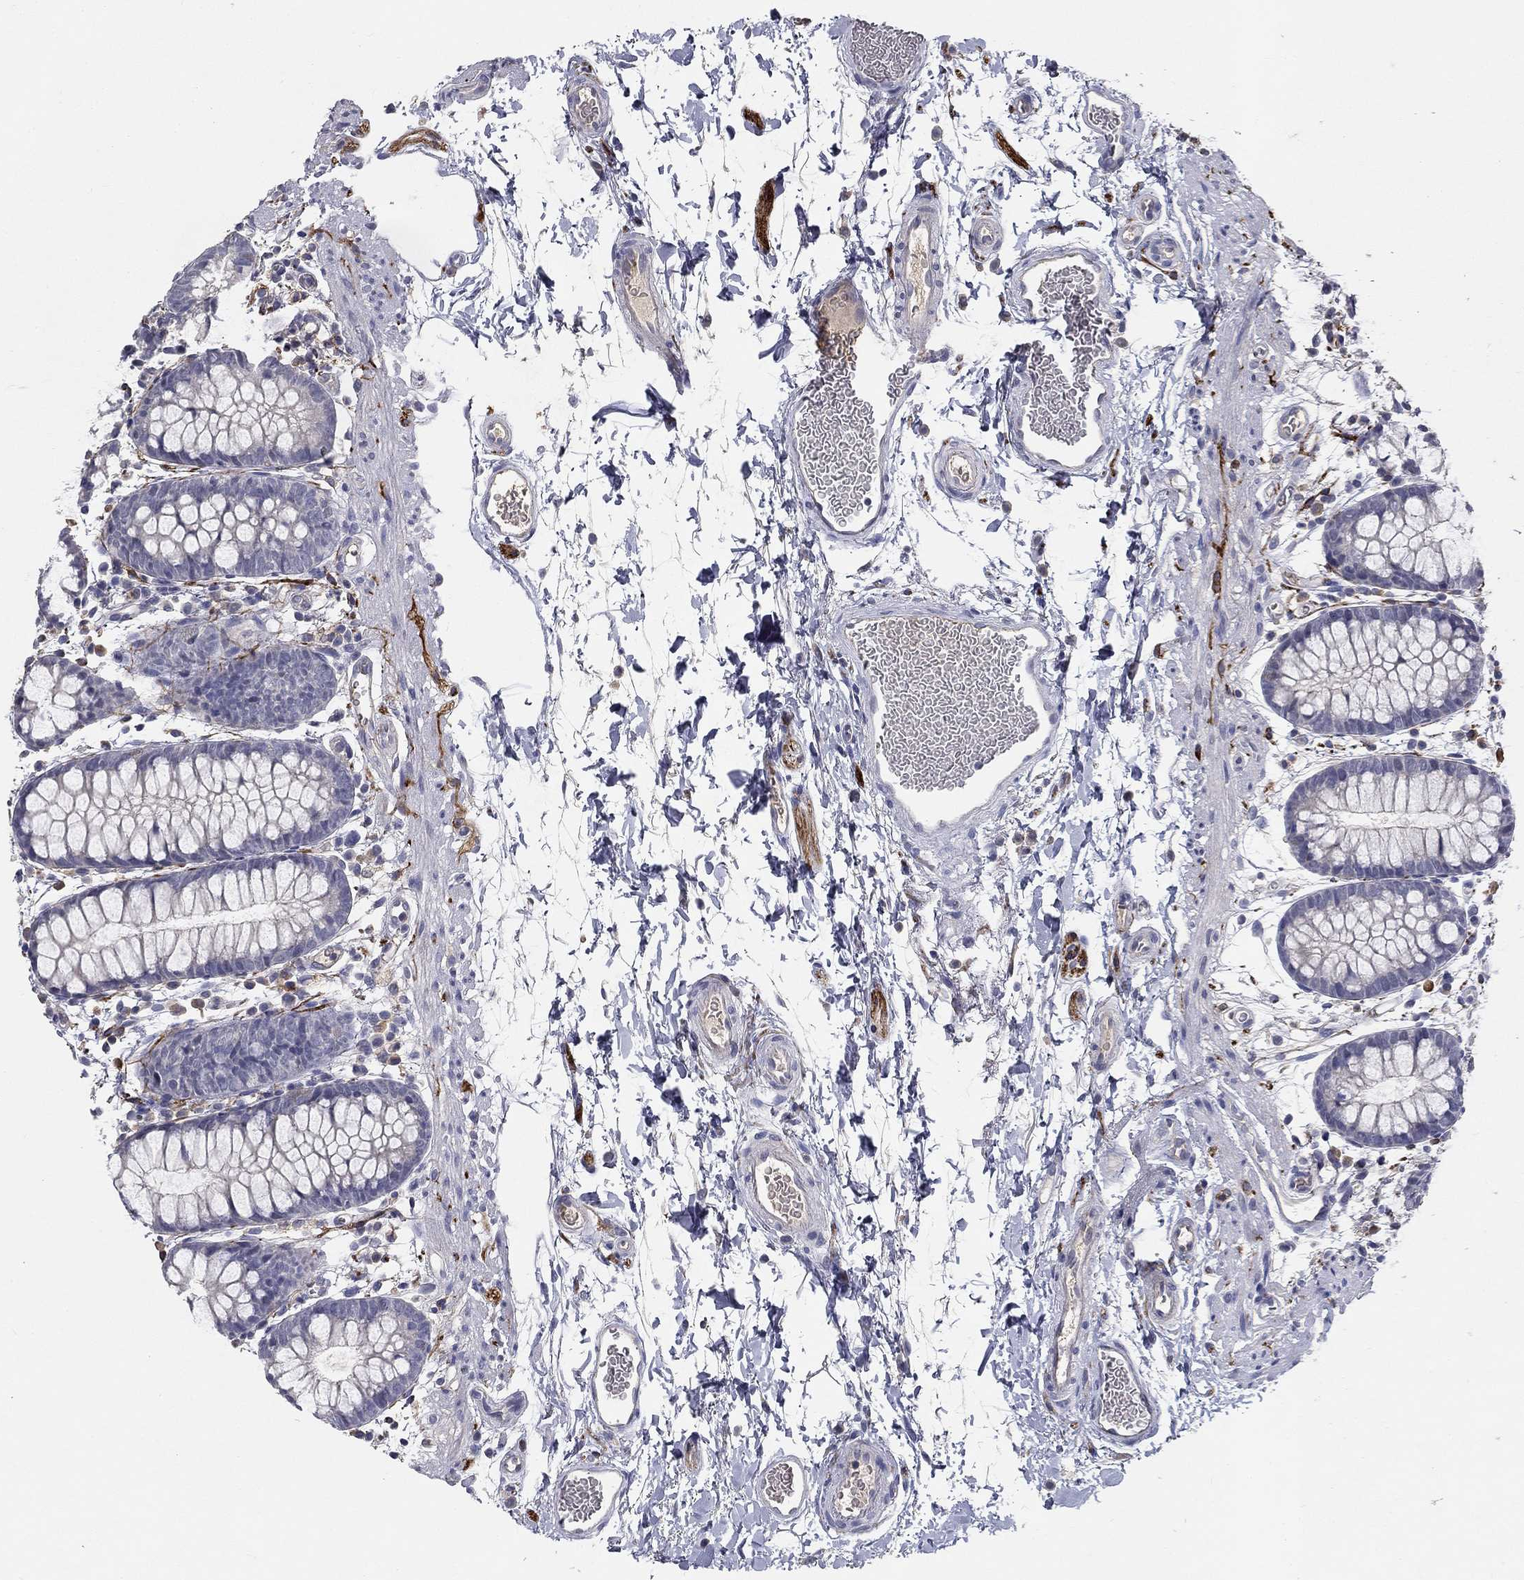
{"staining": {"intensity": "negative", "quantity": "none", "location": "none"}, "tissue": "rectum", "cell_type": "Glandular cells", "image_type": "normal", "snomed": [{"axis": "morphology", "description": "Normal tissue, NOS"}, {"axis": "topography", "description": "Rectum"}], "caption": "The image exhibits no staining of glandular cells in normal rectum.", "gene": "CD274", "patient": {"sex": "male", "age": 57}}